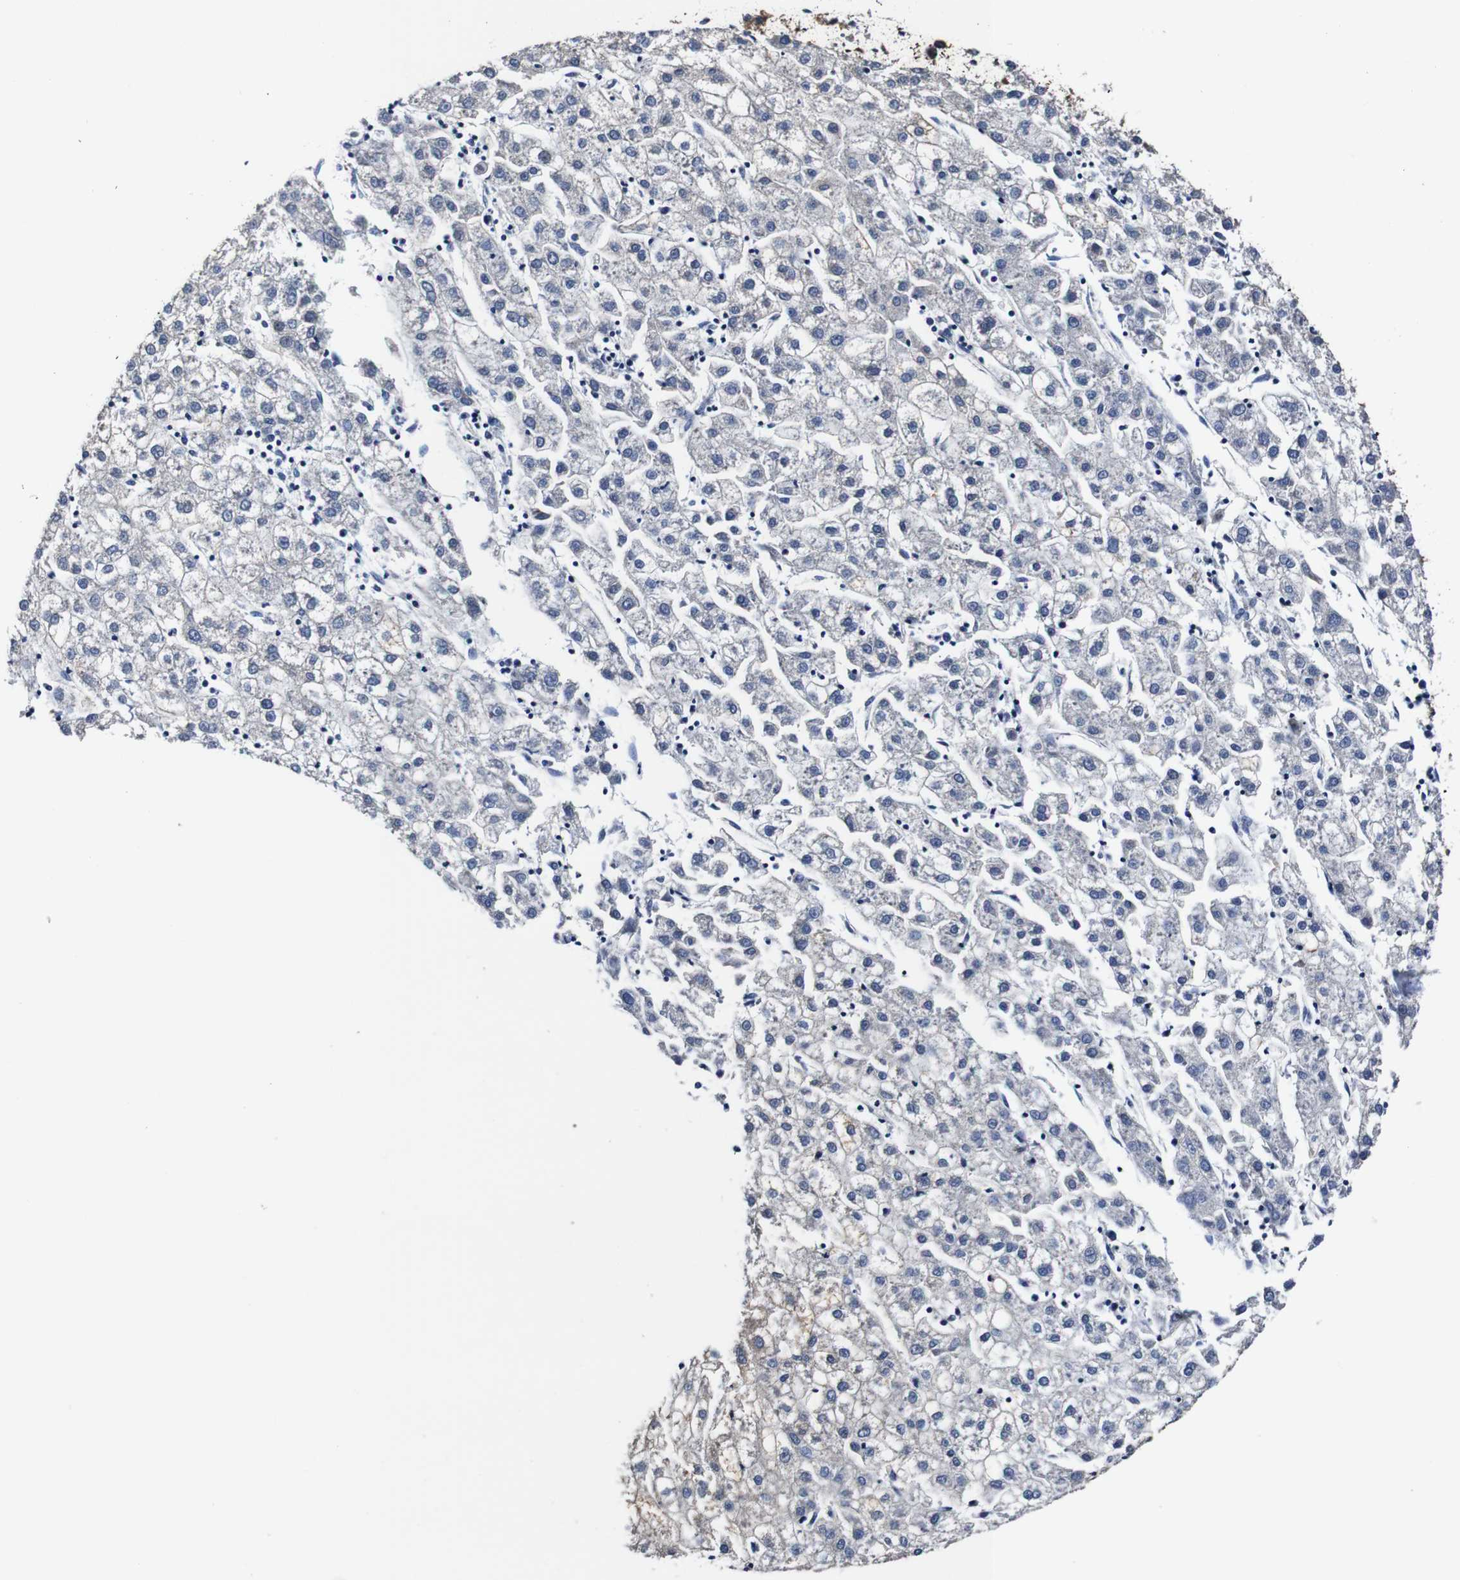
{"staining": {"intensity": "negative", "quantity": "none", "location": "none"}, "tissue": "liver cancer", "cell_type": "Tumor cells", "image_type": "cancer", "snomed": [{"axis": "morphology", "description": "Carcinoma, Hepatocellular, NOS"}, {"axis": "topography", "description": "Liver"}], "caption": "Immunohistochemical staining of human liver cancer (hepatocellular carcinoma) shows no significant positivity in tumor cells.", "gene": "PDCD6IP", "patient": {"sex": "male", "age": 72}}